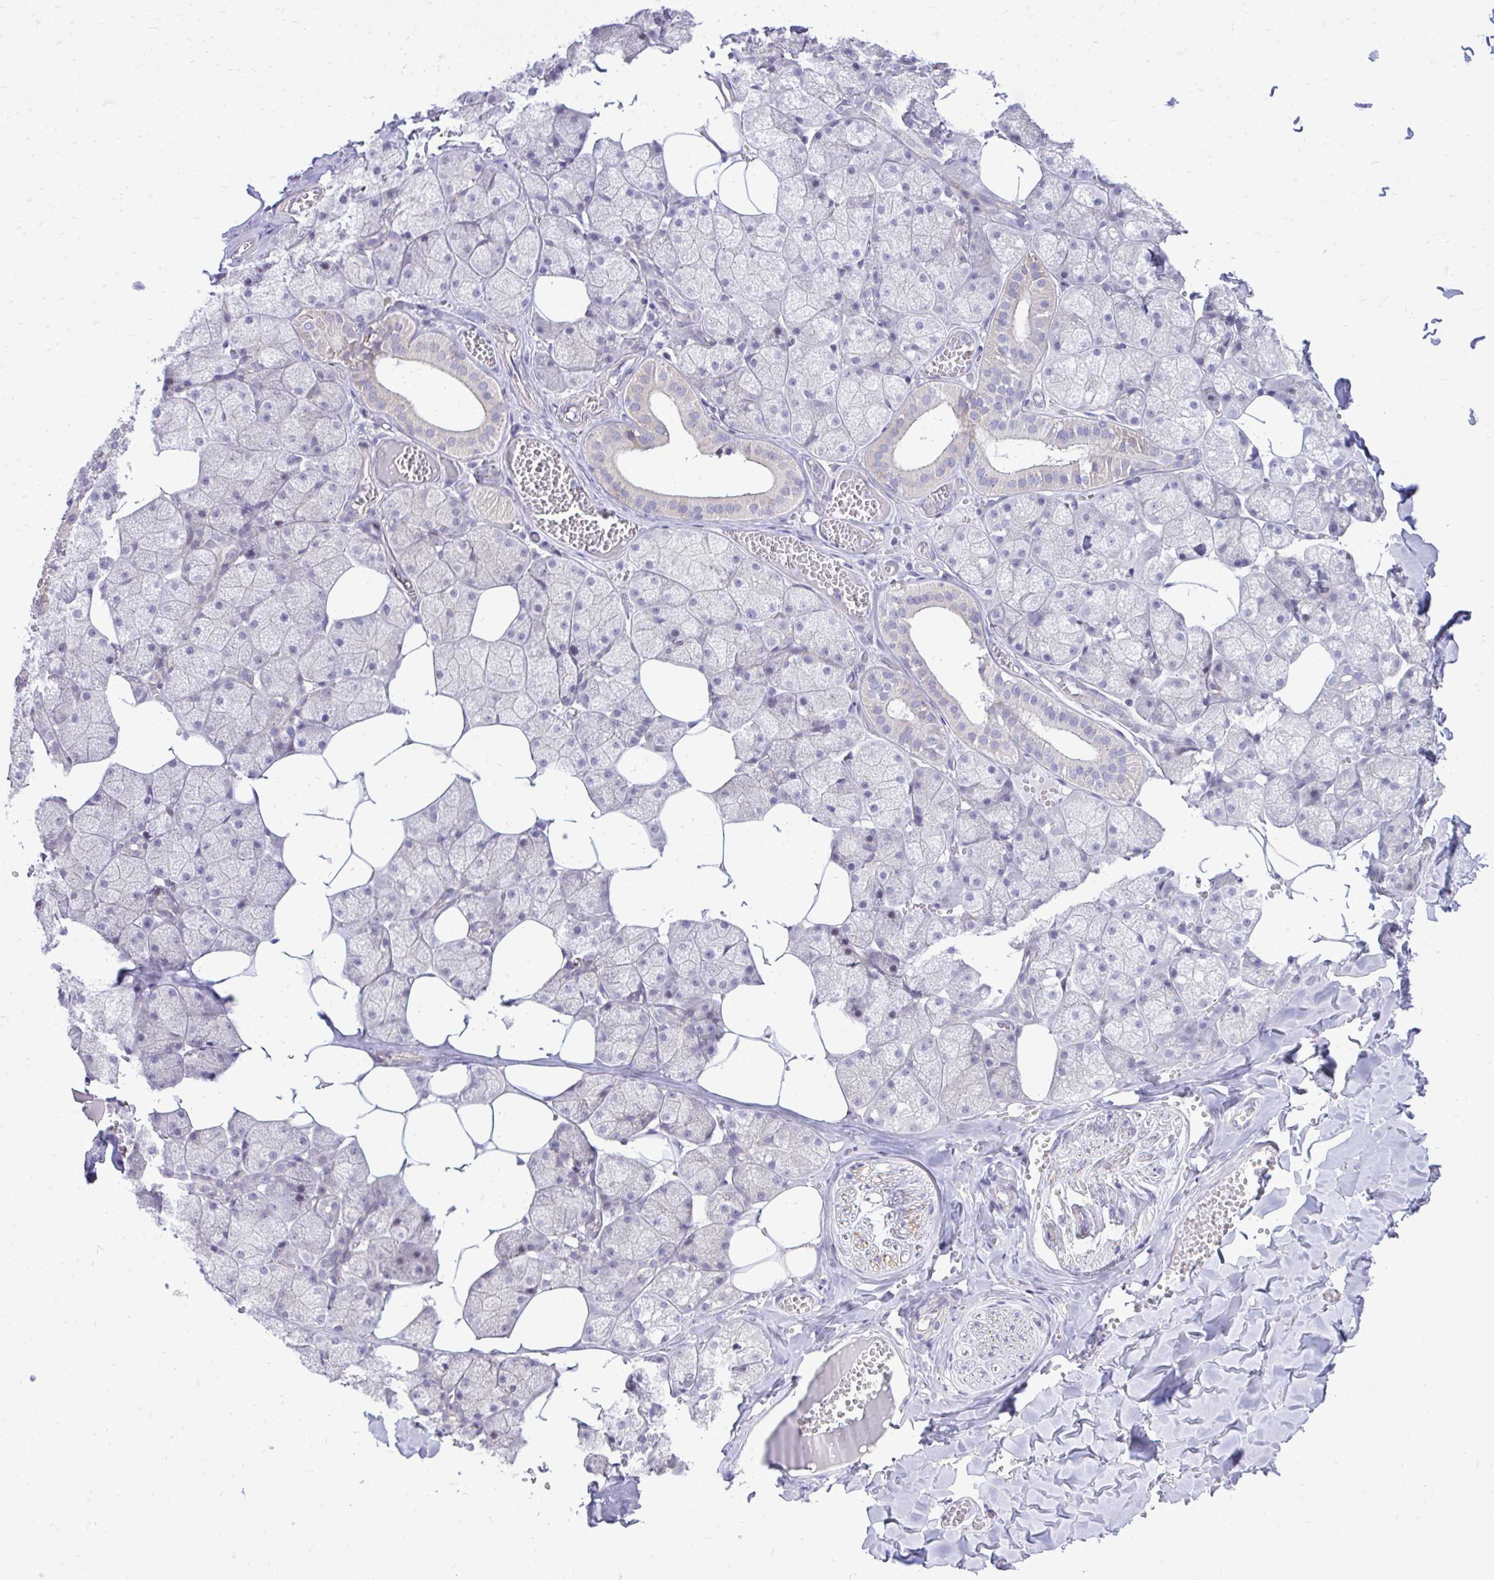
{"staining": {"intensity": "moderate", "quantity": "<25%", "location": "cytoplasmic/membranous"}, "tissue": "salivary gland", "cell_type": "Glandular cells", "image_type": "normal", "snomed": [{"axis": "morphology", "description": "Normal tissue, NOS"}, {"axis": "topography", "description": "Salivary gland"}, {"axis": "topography", "description": "Peripheral nerve tissue"}], "caption": "Glandular cells demonstrate low levels of moderate cytoplasmic/membranous expression in about <25% of cells in normal human salivary gland. The staining was performed using DAB, with brown indicating positive protein expression. Nuclei are stained blue with hematoxylin.", "gene": "OR8D1", "patient": {"sex": "male", "age": 38}}